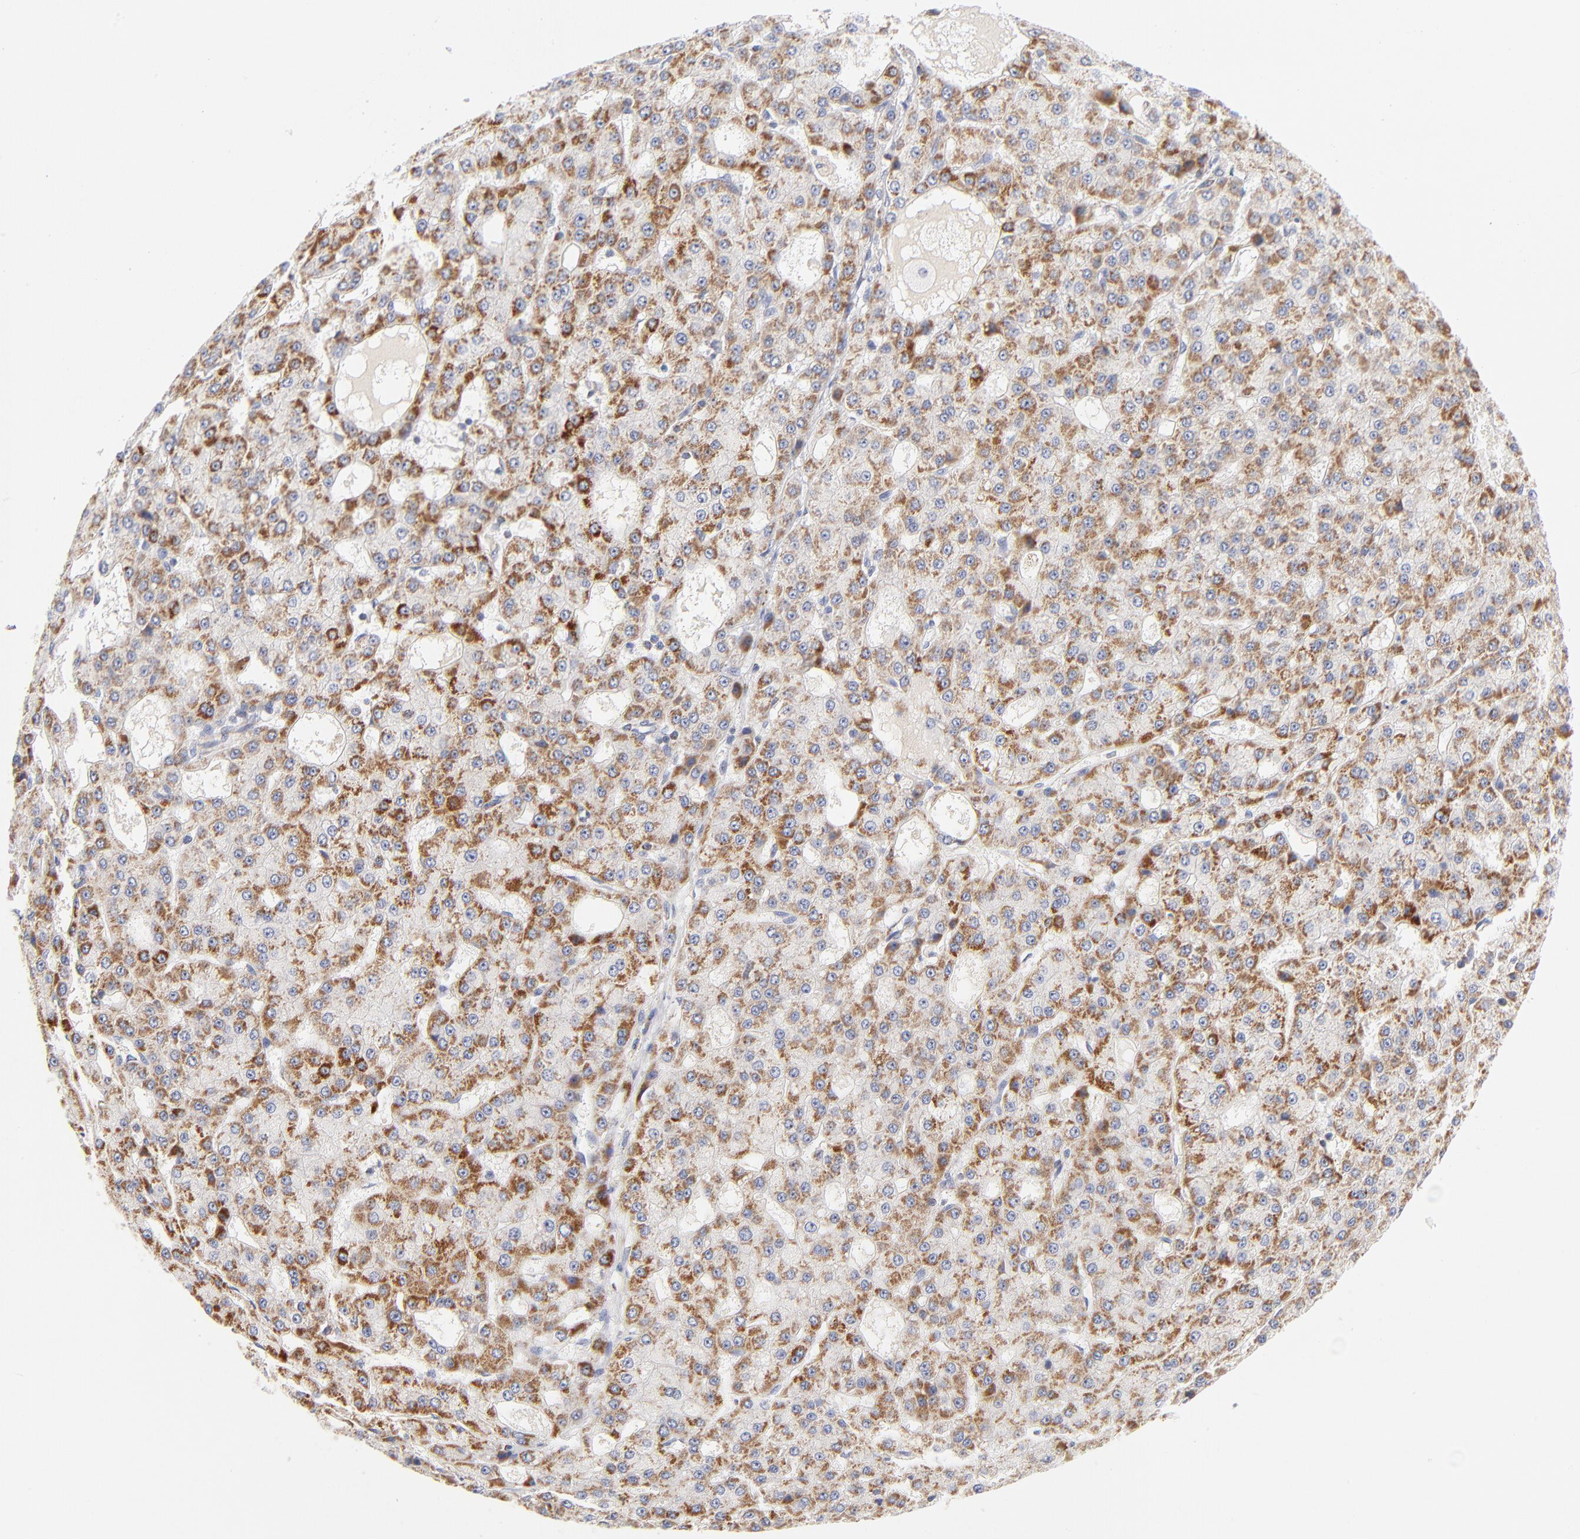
{"staining": {"intensity": "moderate", "quantity": ">75%", "location": "cytoplasmic/membranous"}, "tissue": "liver cancer", "cell_type": "Tumor cells", "image_type": "cancer", "snomed": [{"axis": "morphology", "description": "Carcinoma, Hepatocellular, NOS"}, {"axis": "topography", "description": "Liver"}], "caption": "An image of human hepatocellular carcinoma (liver) stained for a protein displays moderate cytoplasmic/membranous brown staining in tumor cells.", "gene": "DLAT", "patient": {"sex": "male", "age": 47}}